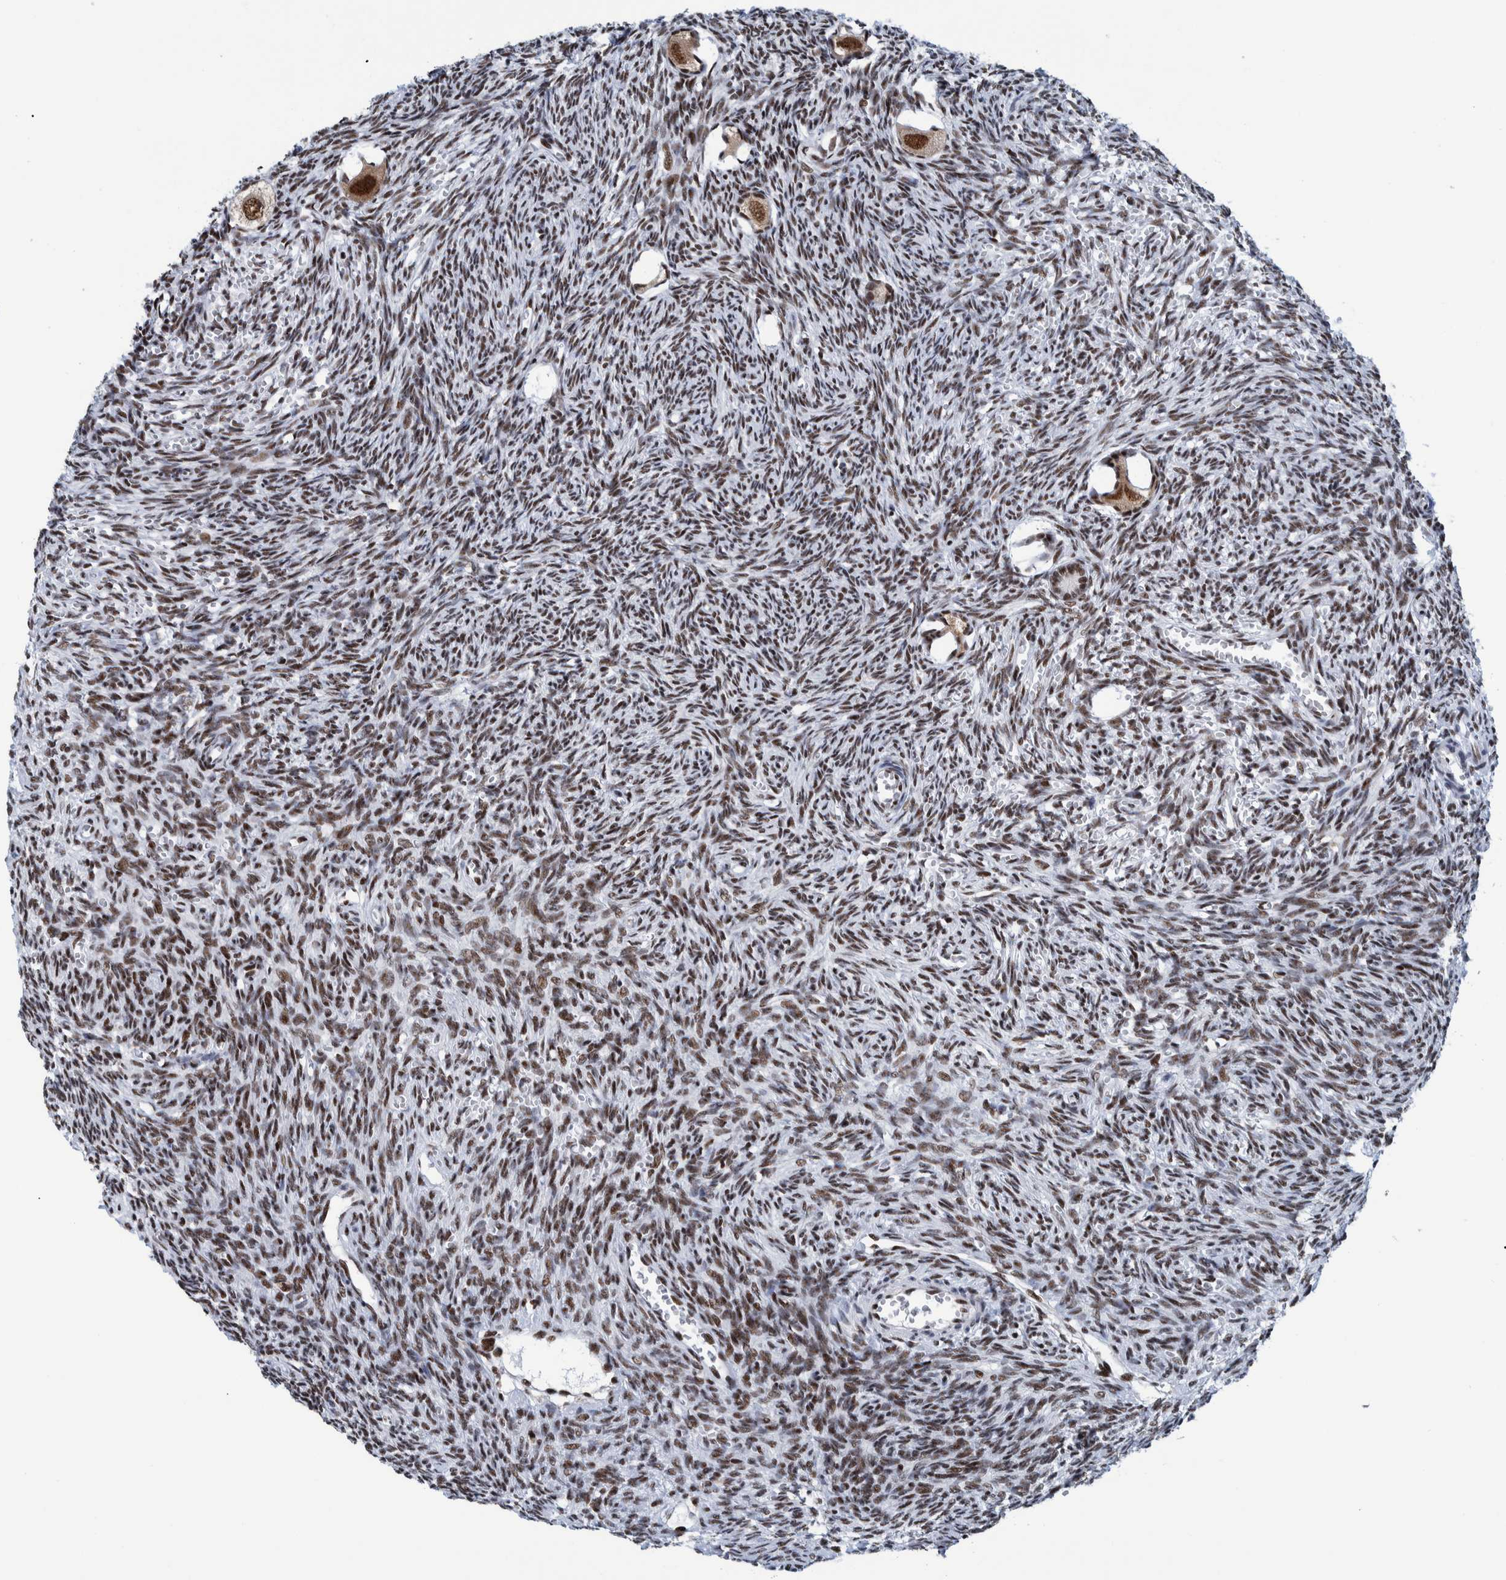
{"staining": {"intensity": "strong", "quantity": ">75%", "location": "nuclear"}, "tissue": "ovary", "cell_type": "Follicle cells", "image_type": "normal", "snomed": [{"axis": "morphology", "description": "Normal tissue, NOS"}, {"axis": "topography", "description": "Ovary"}], "caption": "Immunohistochemistry (IHC) micrograph of benign ovary: ovary stained using immunohistochemistry exhibits high levels of strong protein expression localized specifically in the nuclear of follicle cells, appearing as a nuclear brown color.", "gene": "EFTUD2", "patient": {"sex": "female", "age": 27}}